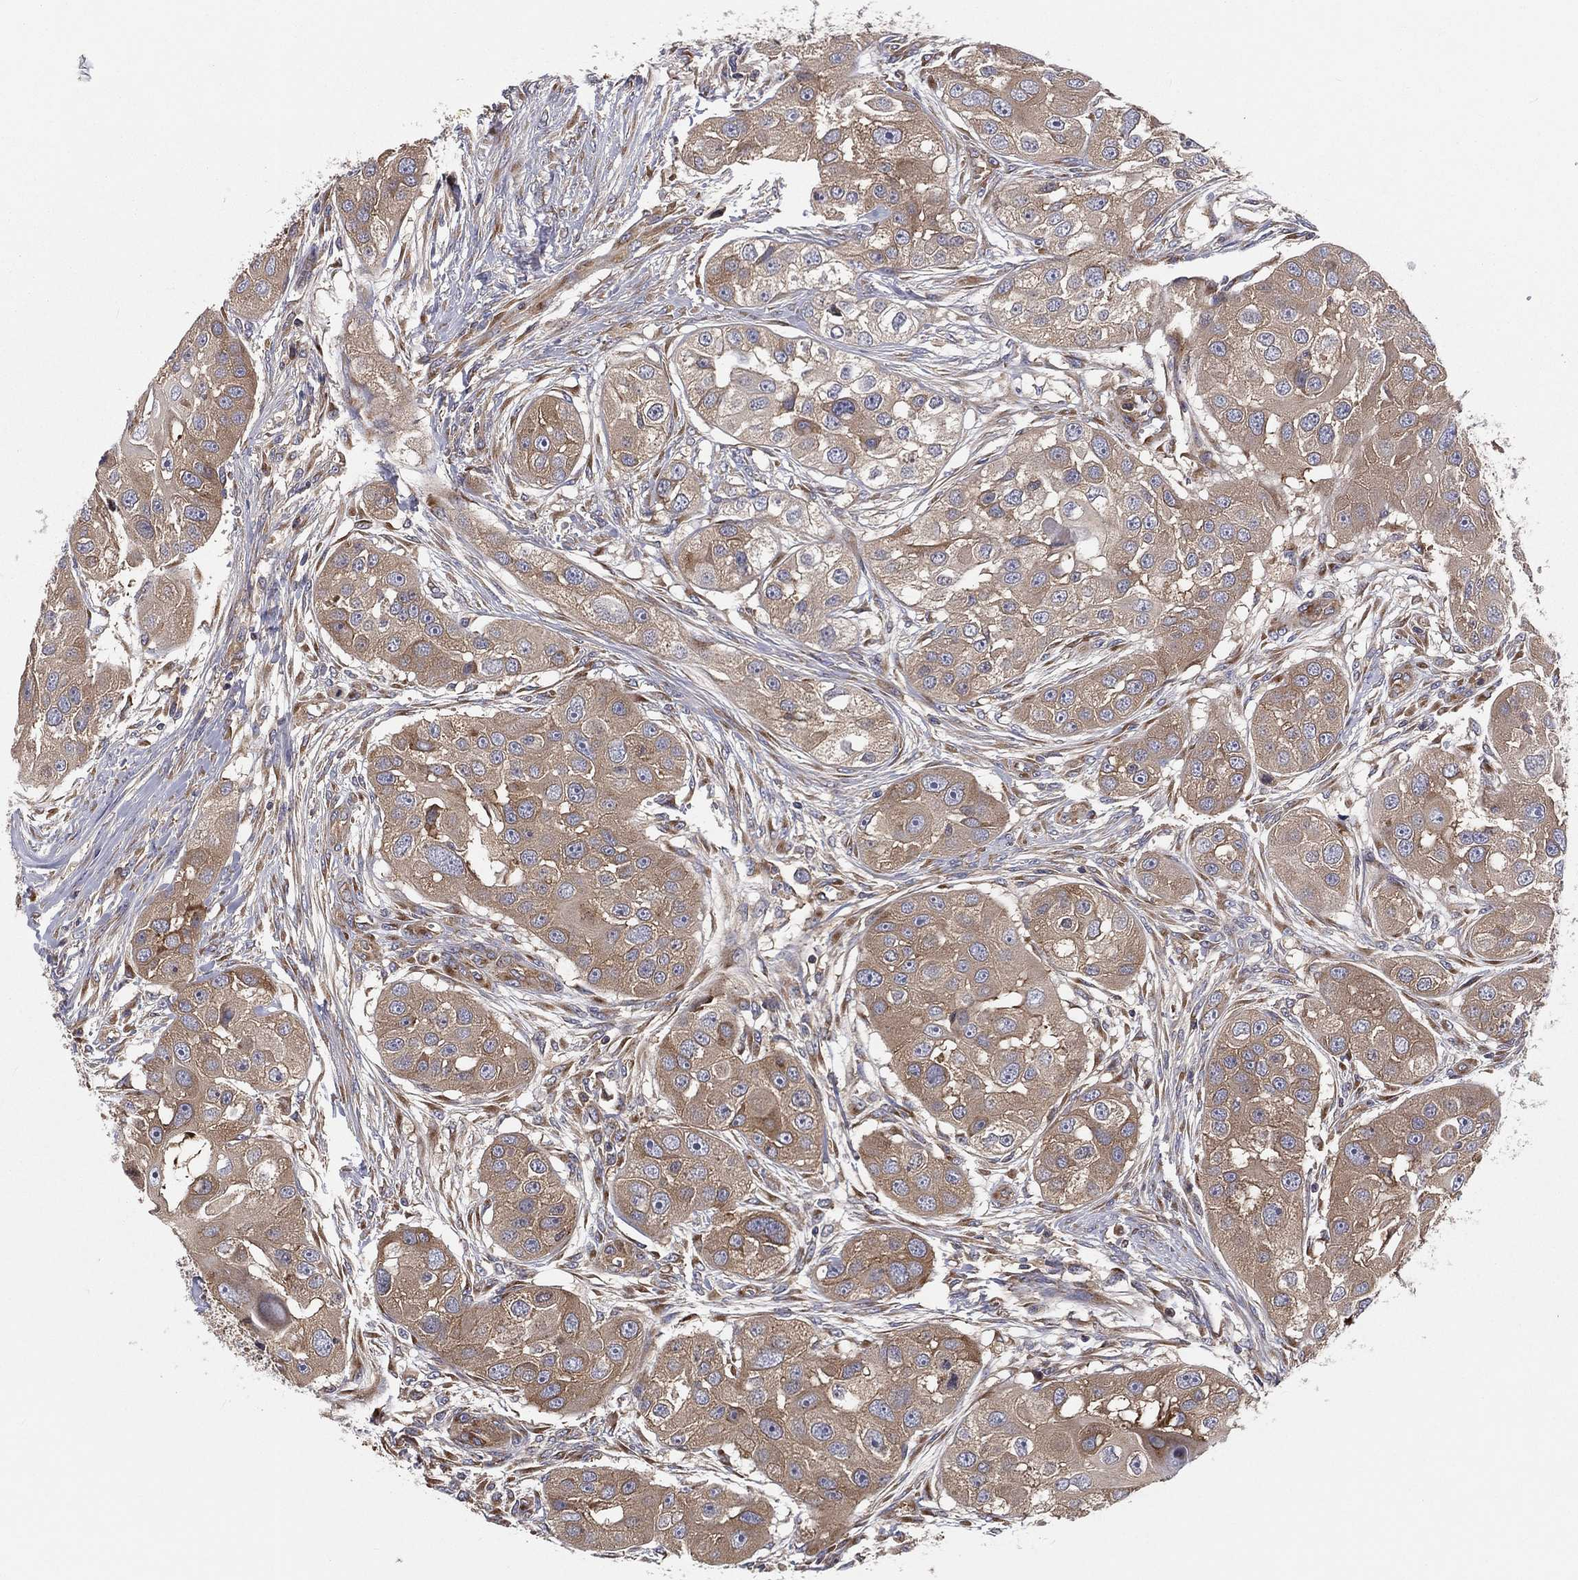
{"staining": {"intensity": "weak", "quantity": ">75%", "location": "cytoplasmic/membranous"}, "tissue": "head and neck cancer", "cell_type": "Tumor cells", "image_type": "cancer", "snomed": [{"axis": "morphology", "description": "Normal tissue, NOS"}, {"axis": "morphology", "description": "Squamous cell carcinoma, NOS"}, {"axis": "topography", "description": "Skeletal muscle"}, {"axis": "topography", "description": "Head-Neck"}], "caption": "Brown immunohistochemical staining in human head and neck cancer (squamous cell carcinoma) reveals weak cytoplasmic/membranous staining in approximately >75% of tumor cells.", "gene": "EIF2B5", "patient": {"sex": "male", "age": 51}}